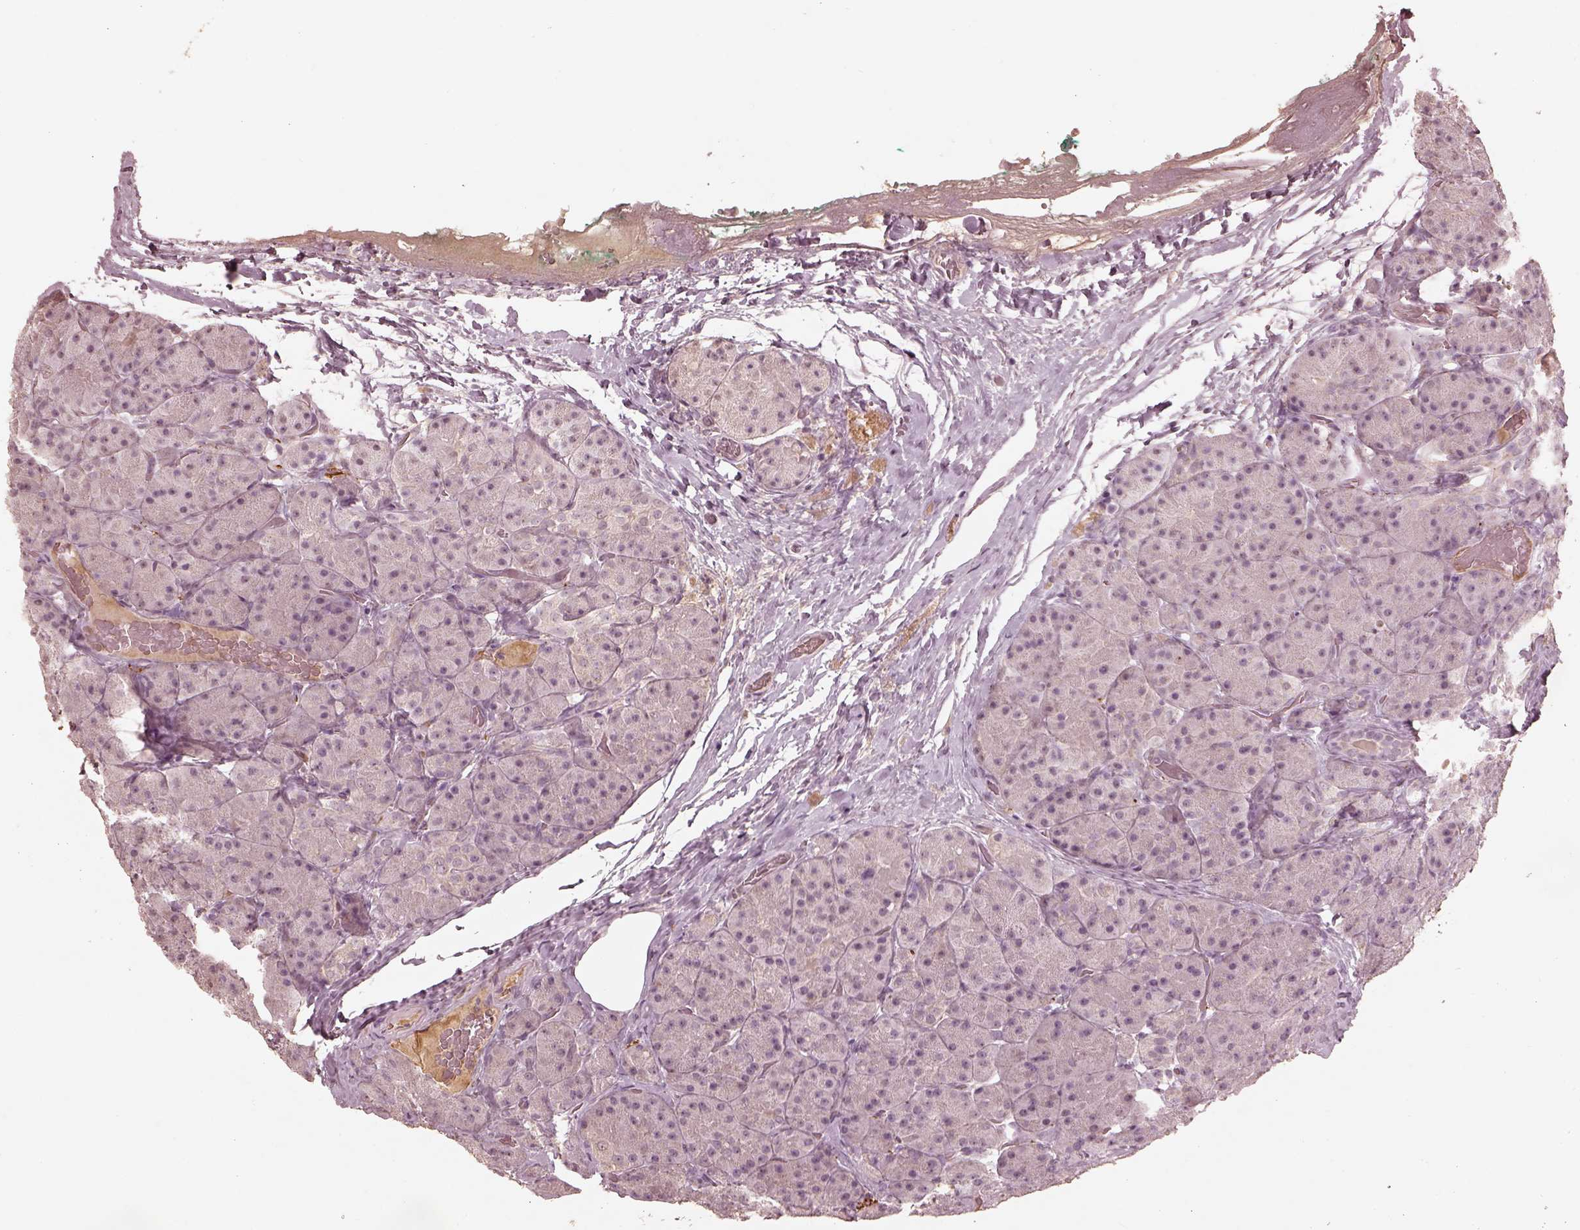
{"staining": {"intensity": "negative", "quantity": "none", "location": "none"}, "tissue": "pancreas", "cell_type": "Exocrine glandular cells", "image_type": "normal", "snomed": [{"axis": "morphology", "description": "Normal tissue, NOS"}, {"axis": "topography", "description": "Pancreas"}], "caption": "Immunohistochemistry (IHC) histopathology image of benign pancreas: pancreas stained with DAB reveals no significant protein staining in exocrine glandular cells.", "gene": "CALR3", "patient": {"sex": "male", "age": 57}}